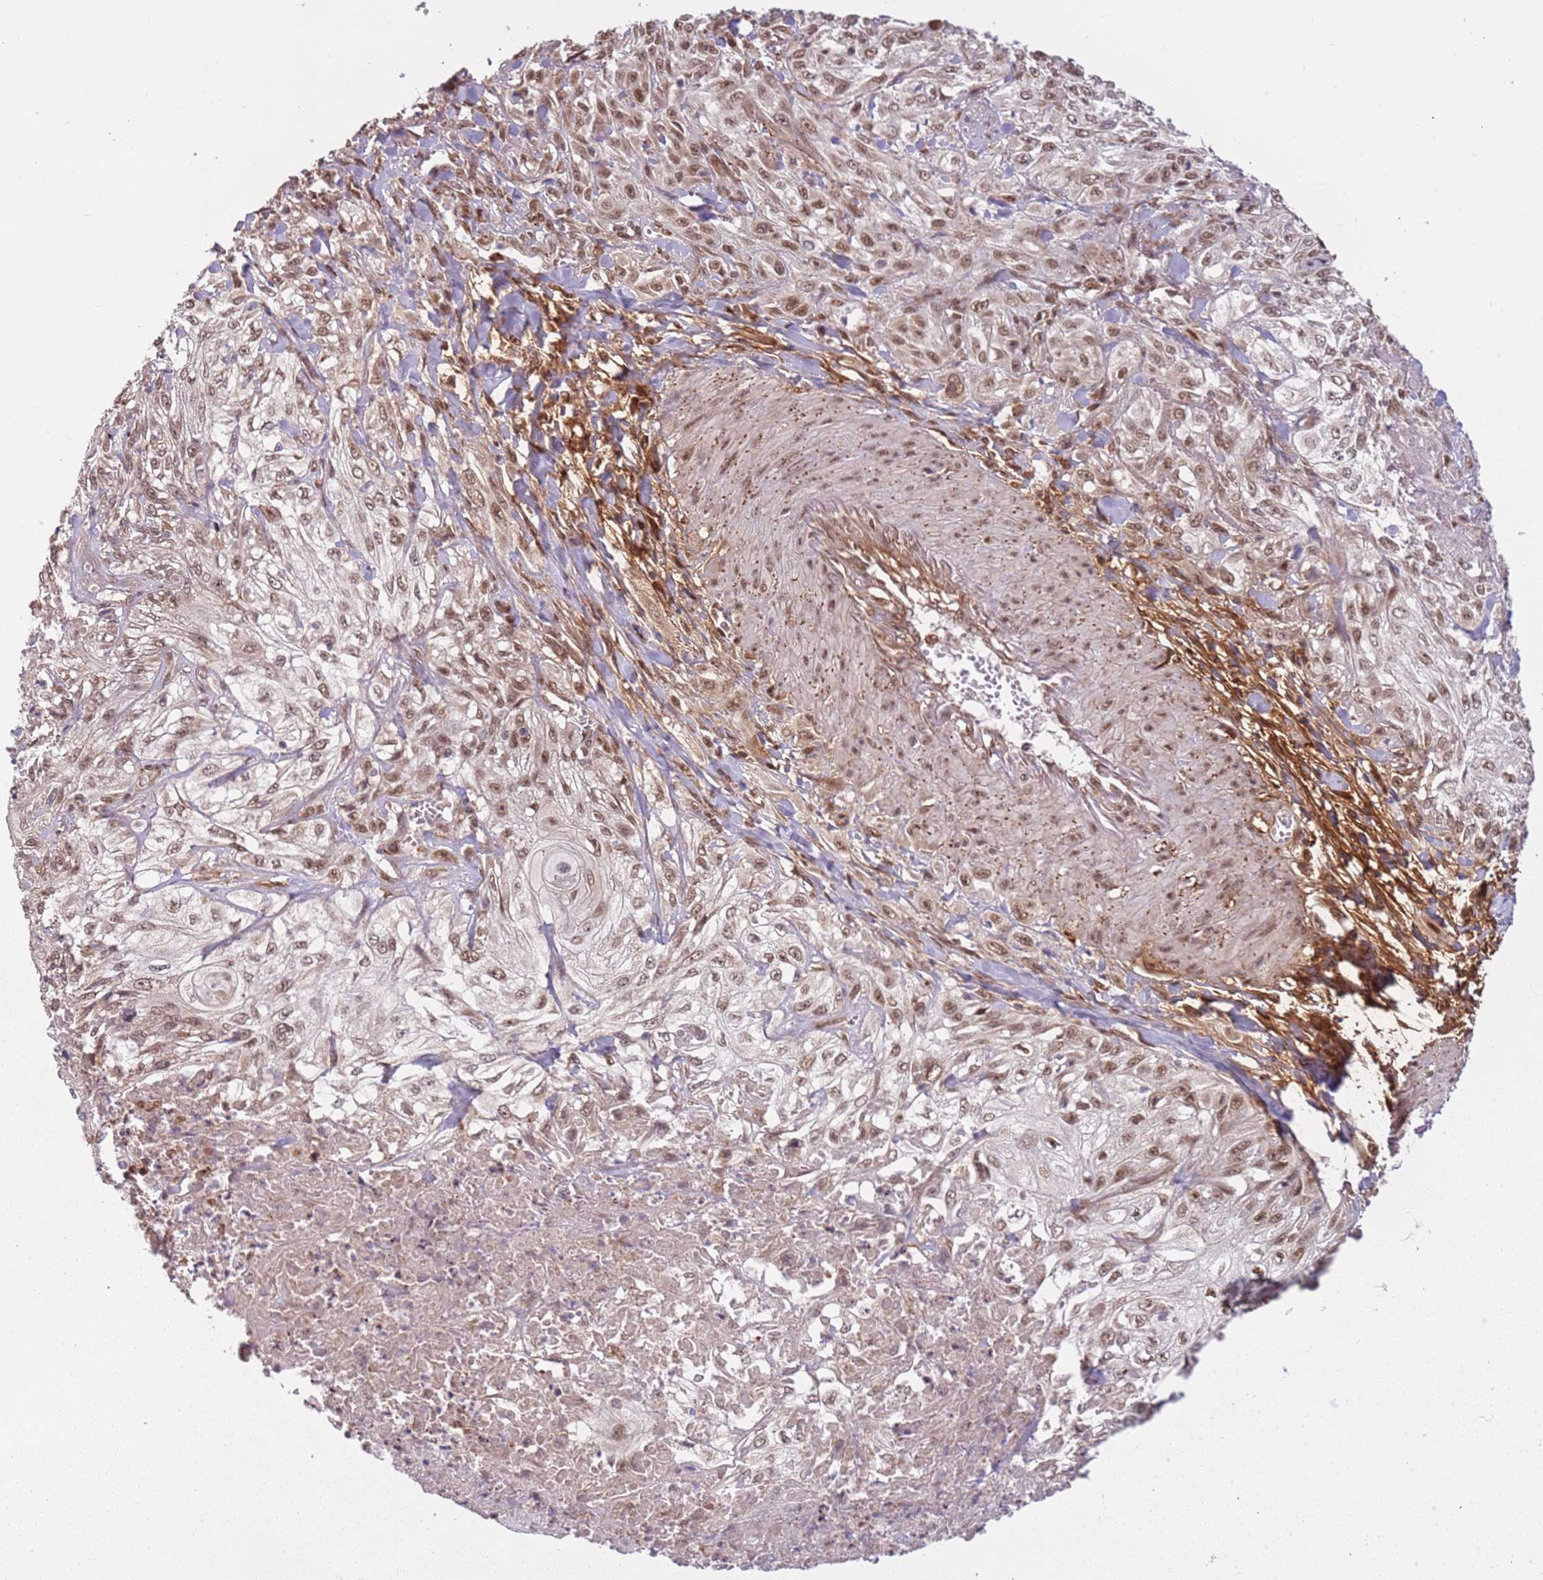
{"staining": {"intensity": "moderate", "quantity": ">75%", "location": "nuclear"}, "tissue": "skin cancer", "cell_type": "Tumor cells", "image_type": "cancer", "snomed": [{"axis": "morphology", "description": "Squamous cell carcinoma, NOS"}, {"axis": "morphology", "description": "Squamous cell carcinoma, metastatic, NOS"}, {"axis": "topography", "description": "Skin"}, {"axis": "topography", "description": "Lymph node"}], "caption": "Immunohistochemical staining of human skin squamous cell carcinoma demonstrates medium levels of moderate nuclear positivity in approximately >75% of tumor cells. (Brightfield microscopy of DAB IHC at high magnification).", "gene": "POLR3H", "patient": {"sex": "male", "age": 75}}